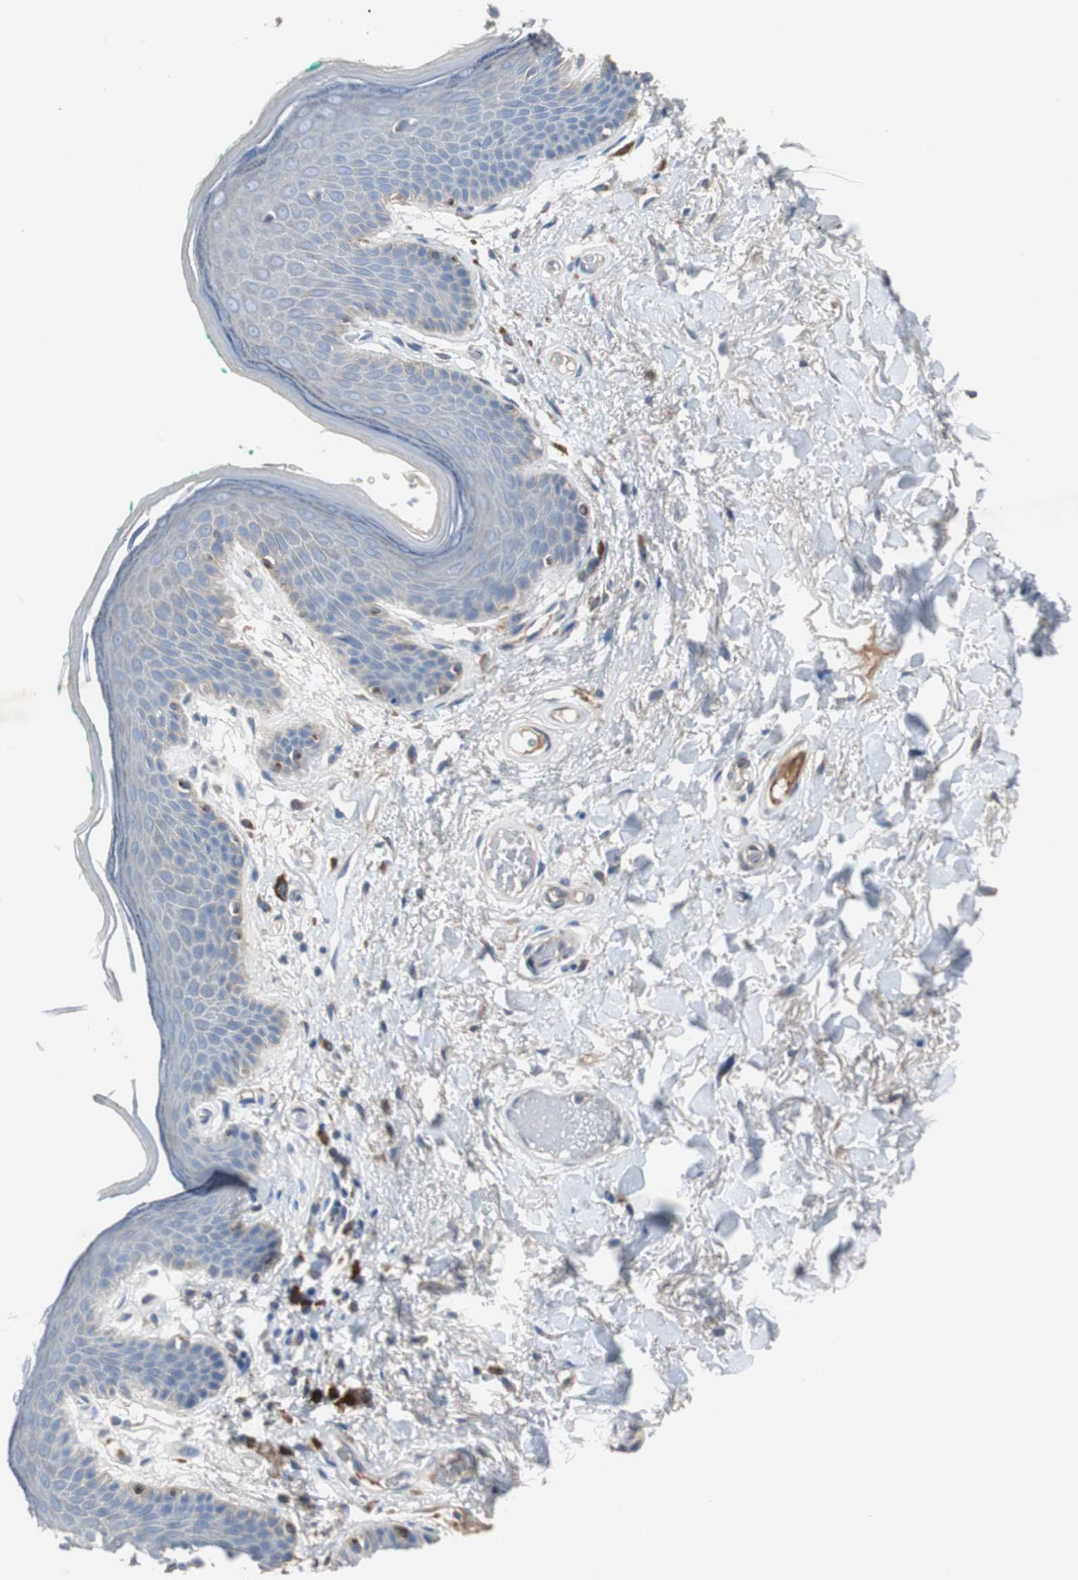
{"staining": {"intensity": "negative", "quantity": "none", "location": "none"}, "tissue": "skin", "cell_type": "Epidermal cells", "image_type": "normal", "snomed": [{"axis": "morphology", "description": "Normal tissue, NOS"}, {"axis": "topography", "description": "Anal"}], "caption": "Epidermal cells show no significant expression in normal skin. (Stains: DAB immunohistochemistry with hematoxylin counter stain, Microscopy: brightfield microscopy at high magnification).", "gene": "SORT1", "patient": {"sex": "male", "age": 74}}